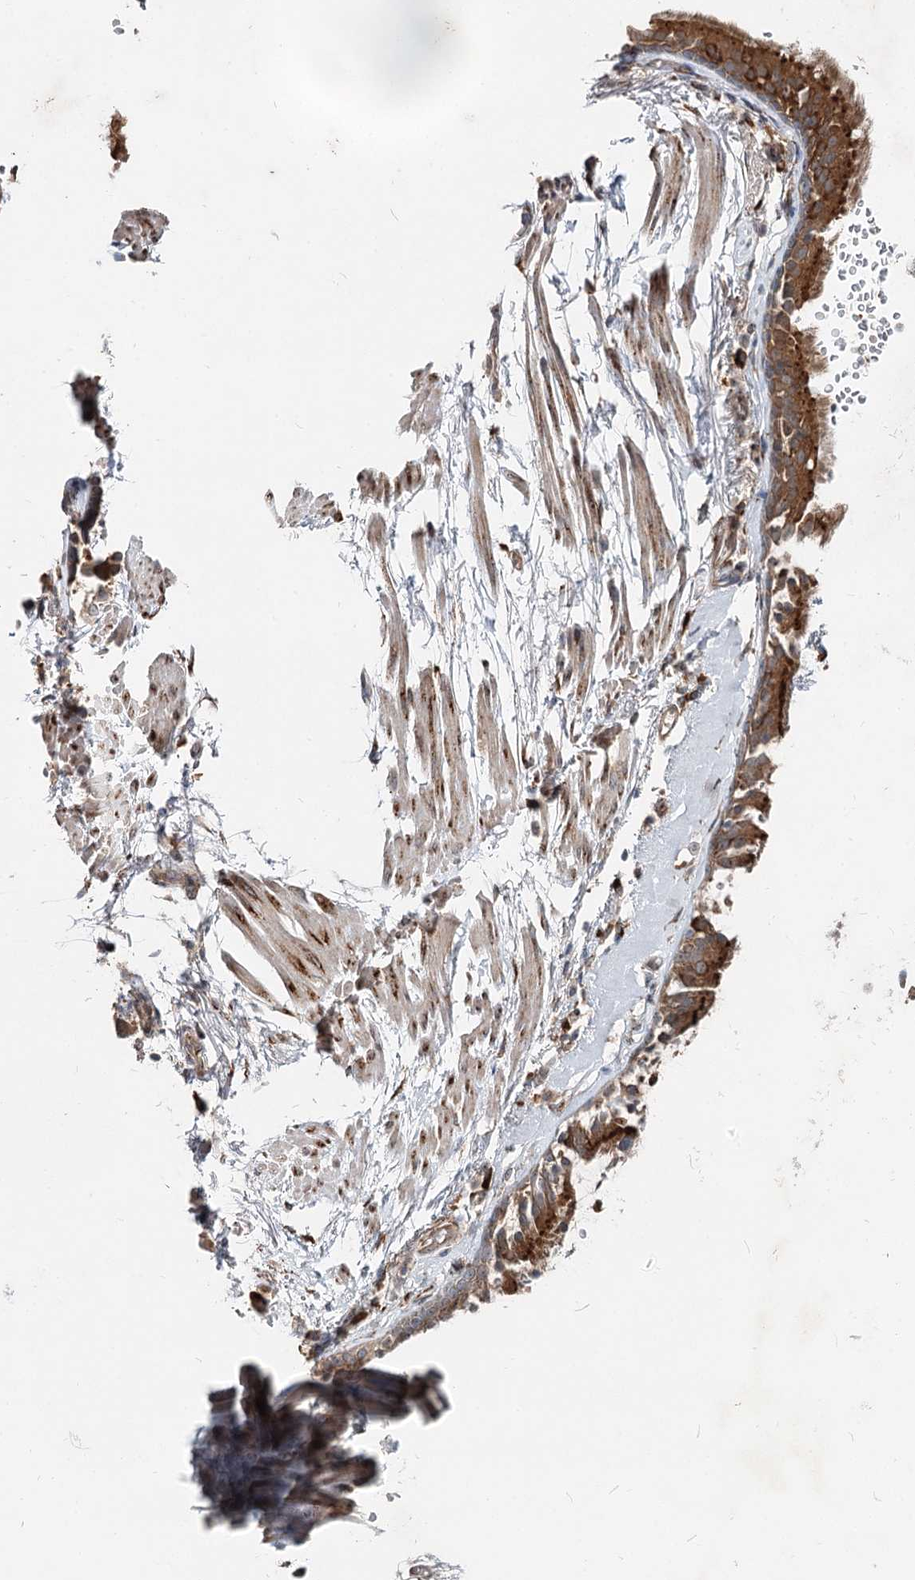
{"staining": {"intensity": "negative", "quantity": "none", "location": "none"}, "tissue": "adipose tissue", "cell_type": "Adipocytes", "image_type": "normal", "snomed": [{"axis": "morphology", "description": "Normal tissue, NOS"}, {"axis": "topography", "description": "Lymph node"}, {"axis": "topography", "description": "Cartilage tissue"}, {"axis": "topography", "description": "Bronchus"}], "caption": "An IHC photomicrograph of normal adipose tissue is shown. There is no staining in adipocytes of adipose tissue. (DAB (3,3'-diaminobenzidine) IHC visualized using brightfield microscopy, high magnification).", "gene": "SPART", "patient": {"sex": "male", "age": 63}}